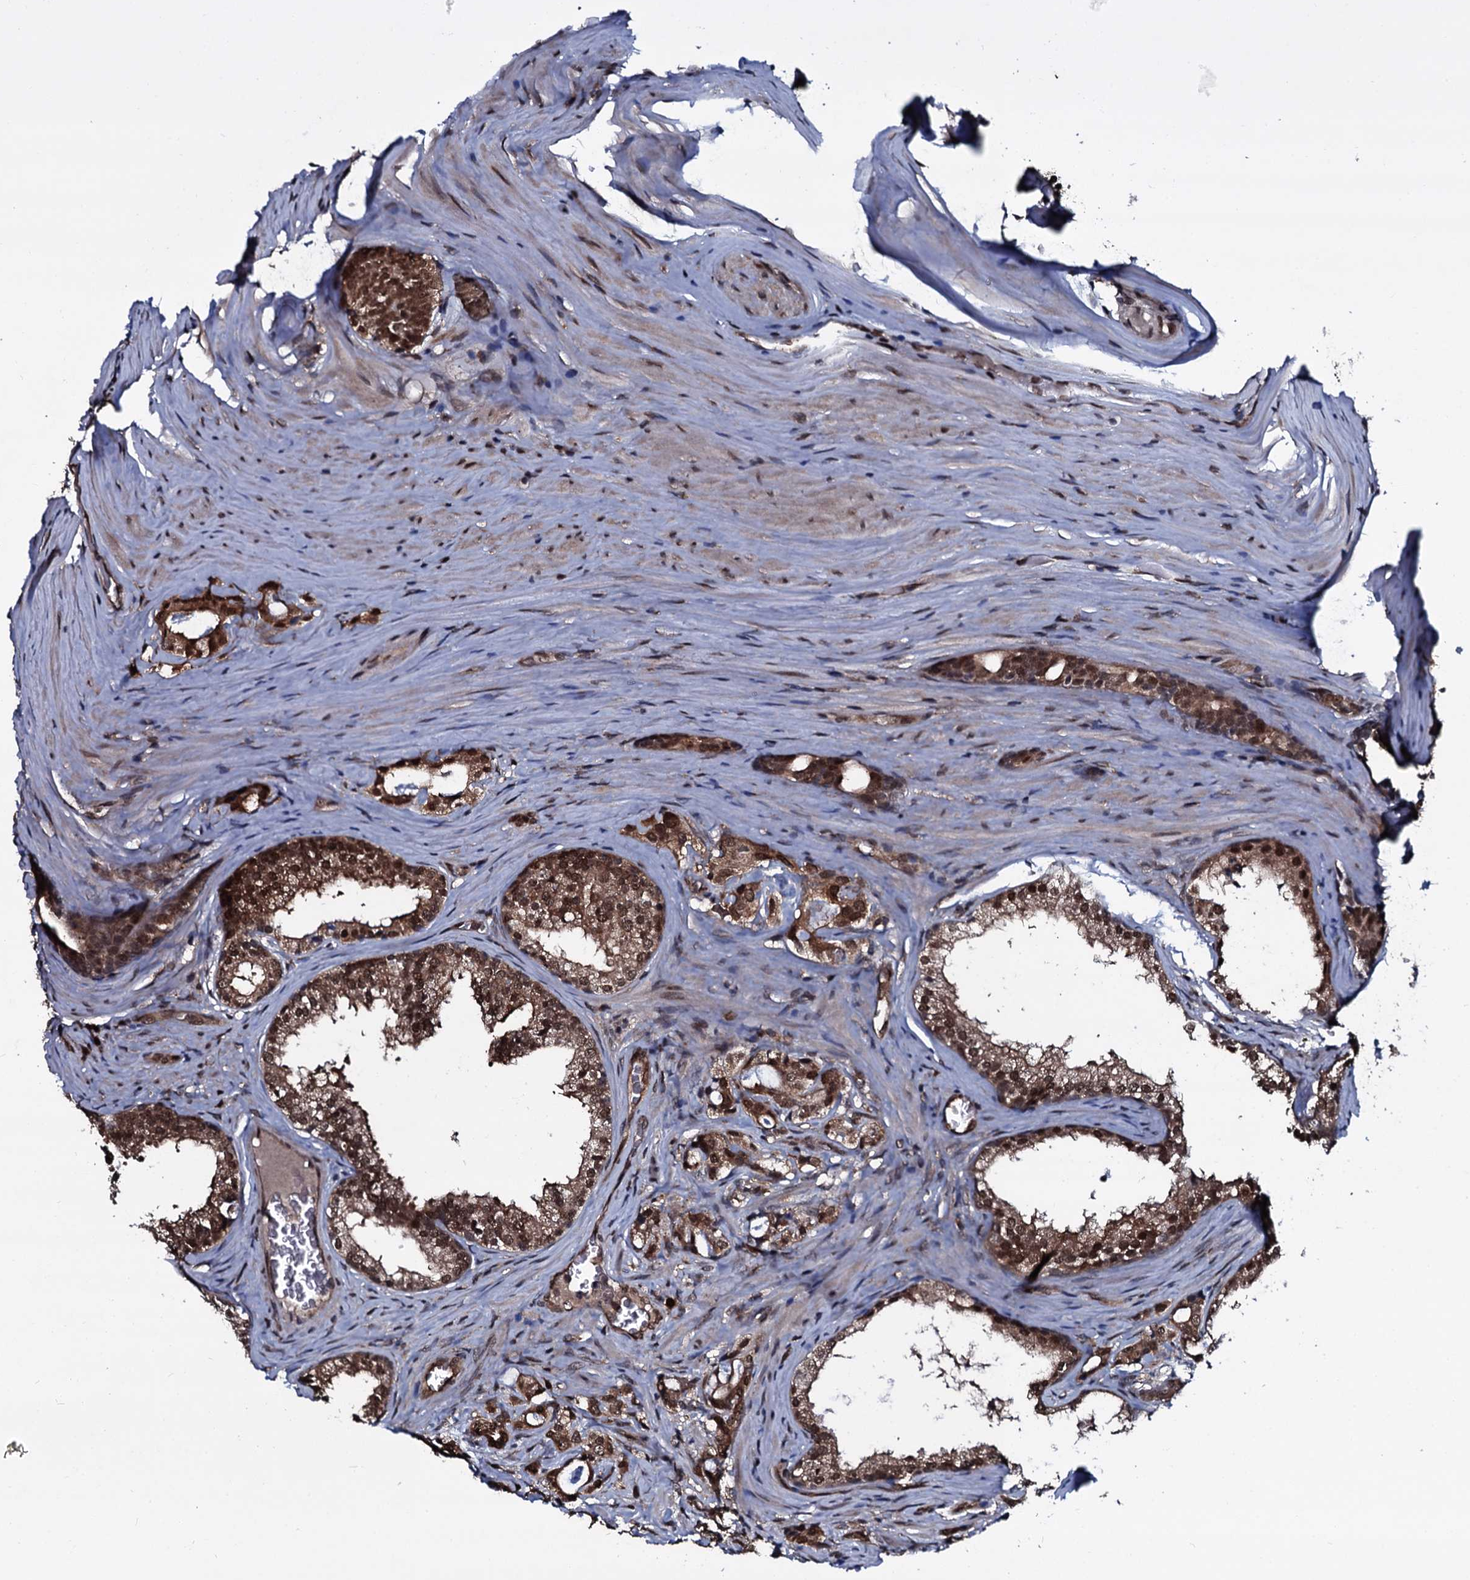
{"staining": {"intensity": "moderate", "quantity": ">75%", "location": "cytoplasmic/membranous,nuclear"}, "tissue": "prostate cancer", "cell_type": "Tumor cells", "image_type": "cancer", "snomed": [{"axis": "morphology", "description": "Adenocarcinoma, High grade"}, {"axis": "topography", "description": "Prostate"}], "caption": "Brown immunohistochemical staining in human prostate cancer (high-grade adenocarcinoma) displays moderate cytoplasmic/membranous and nuclear staining in about >75% of tumor cells.", "gene": "HDDC3", "patient": {"sex": "male", "age": 63}}